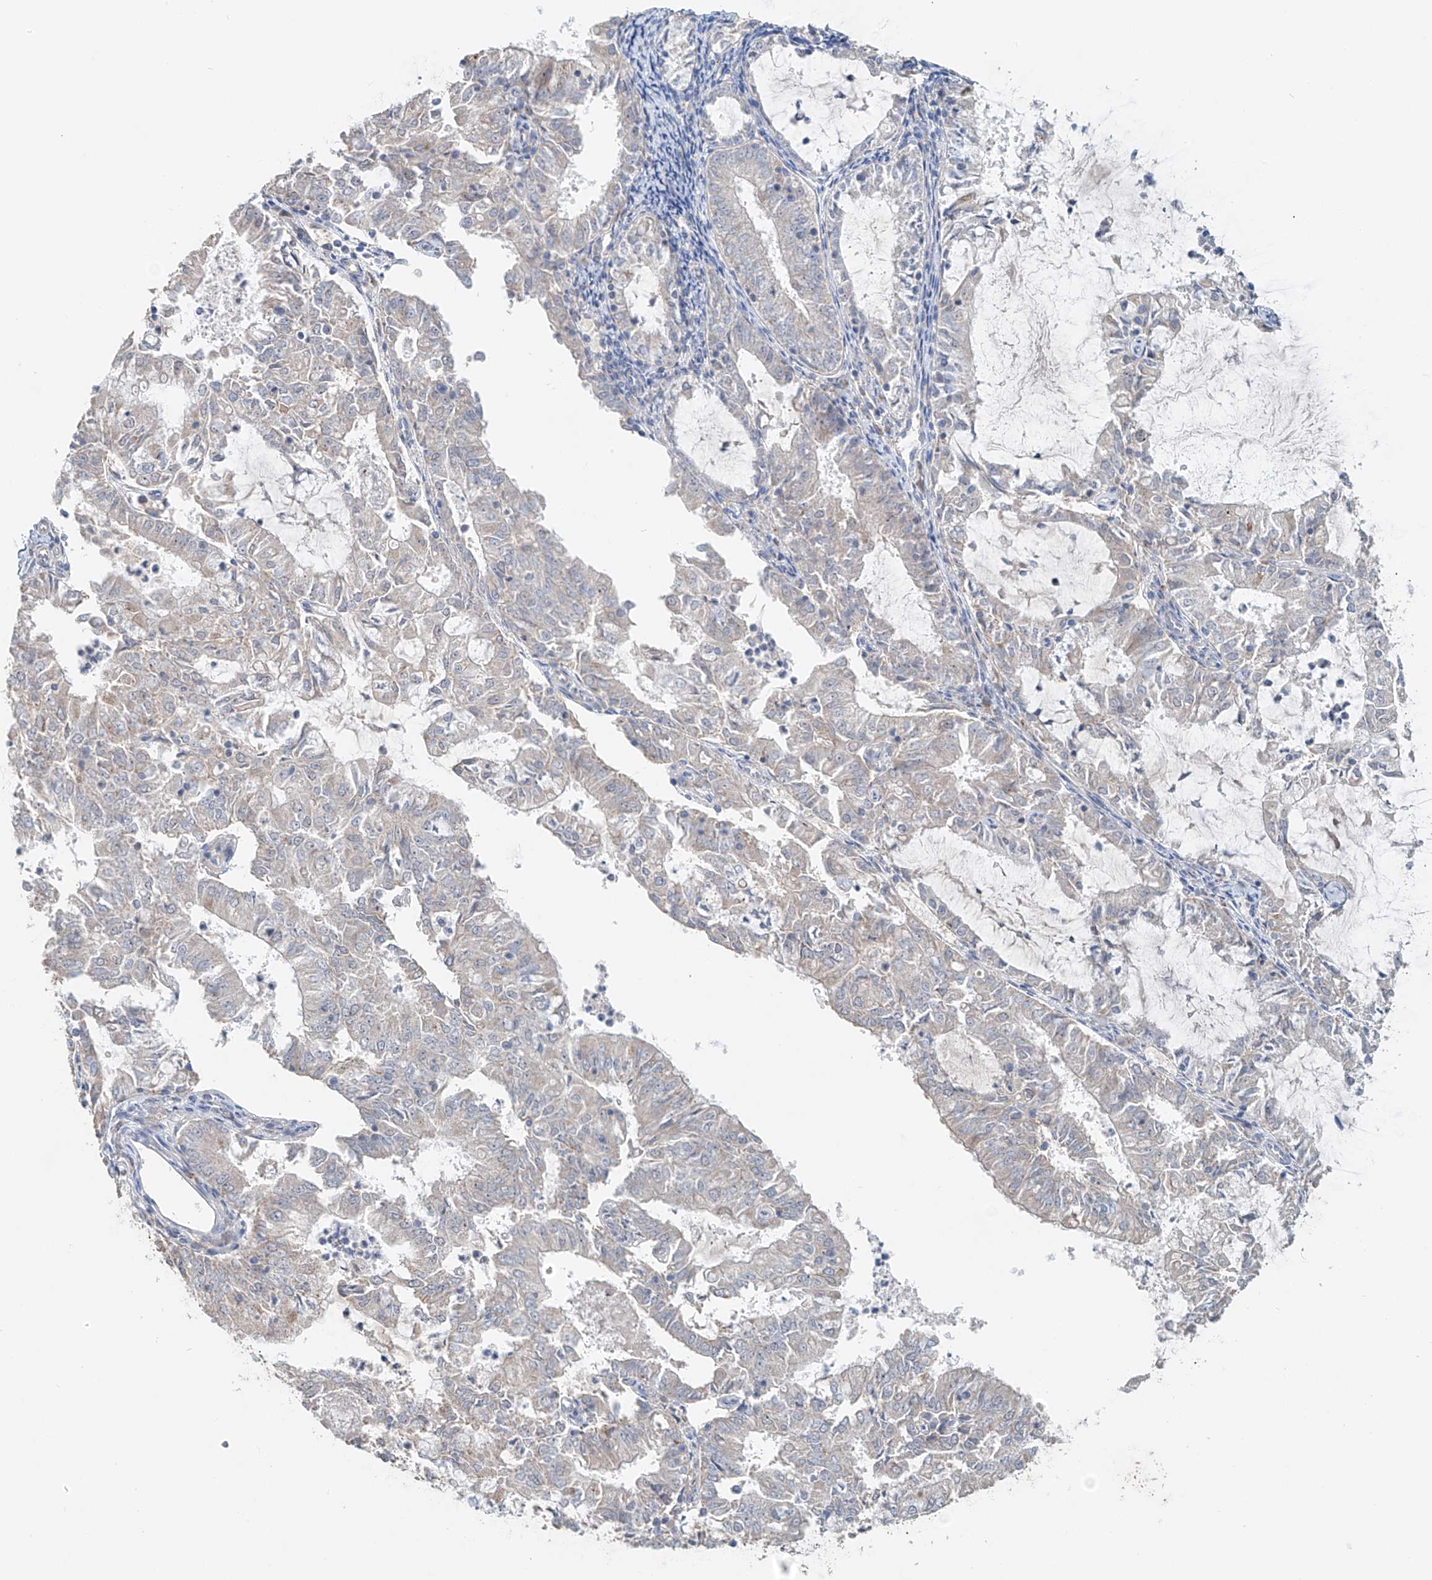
{"staining": {"intensity": "negative", "quantity": "none", "location": "none"}, "tissue": "endometrial cancer", "cell_type": "Tumor cells", "image_type": "cancer", "snomed": [{"axis": "morphology", "description": "Adenocarcinoma, NOS"}, {"axis": "topography", "description": "Endometrium"}], "caption": "Immunohistochemistry (IHC) of human endometrial adenocarcinoma shows no expression in tumor cells. The staining was performed using DAB to visualize the protein expression in brown, while the nuclei were stained in blue with hematoxylin (Magnification: 20x).", "gene": "TRIM47", "patient": {"sex": "female", "age": 57}}